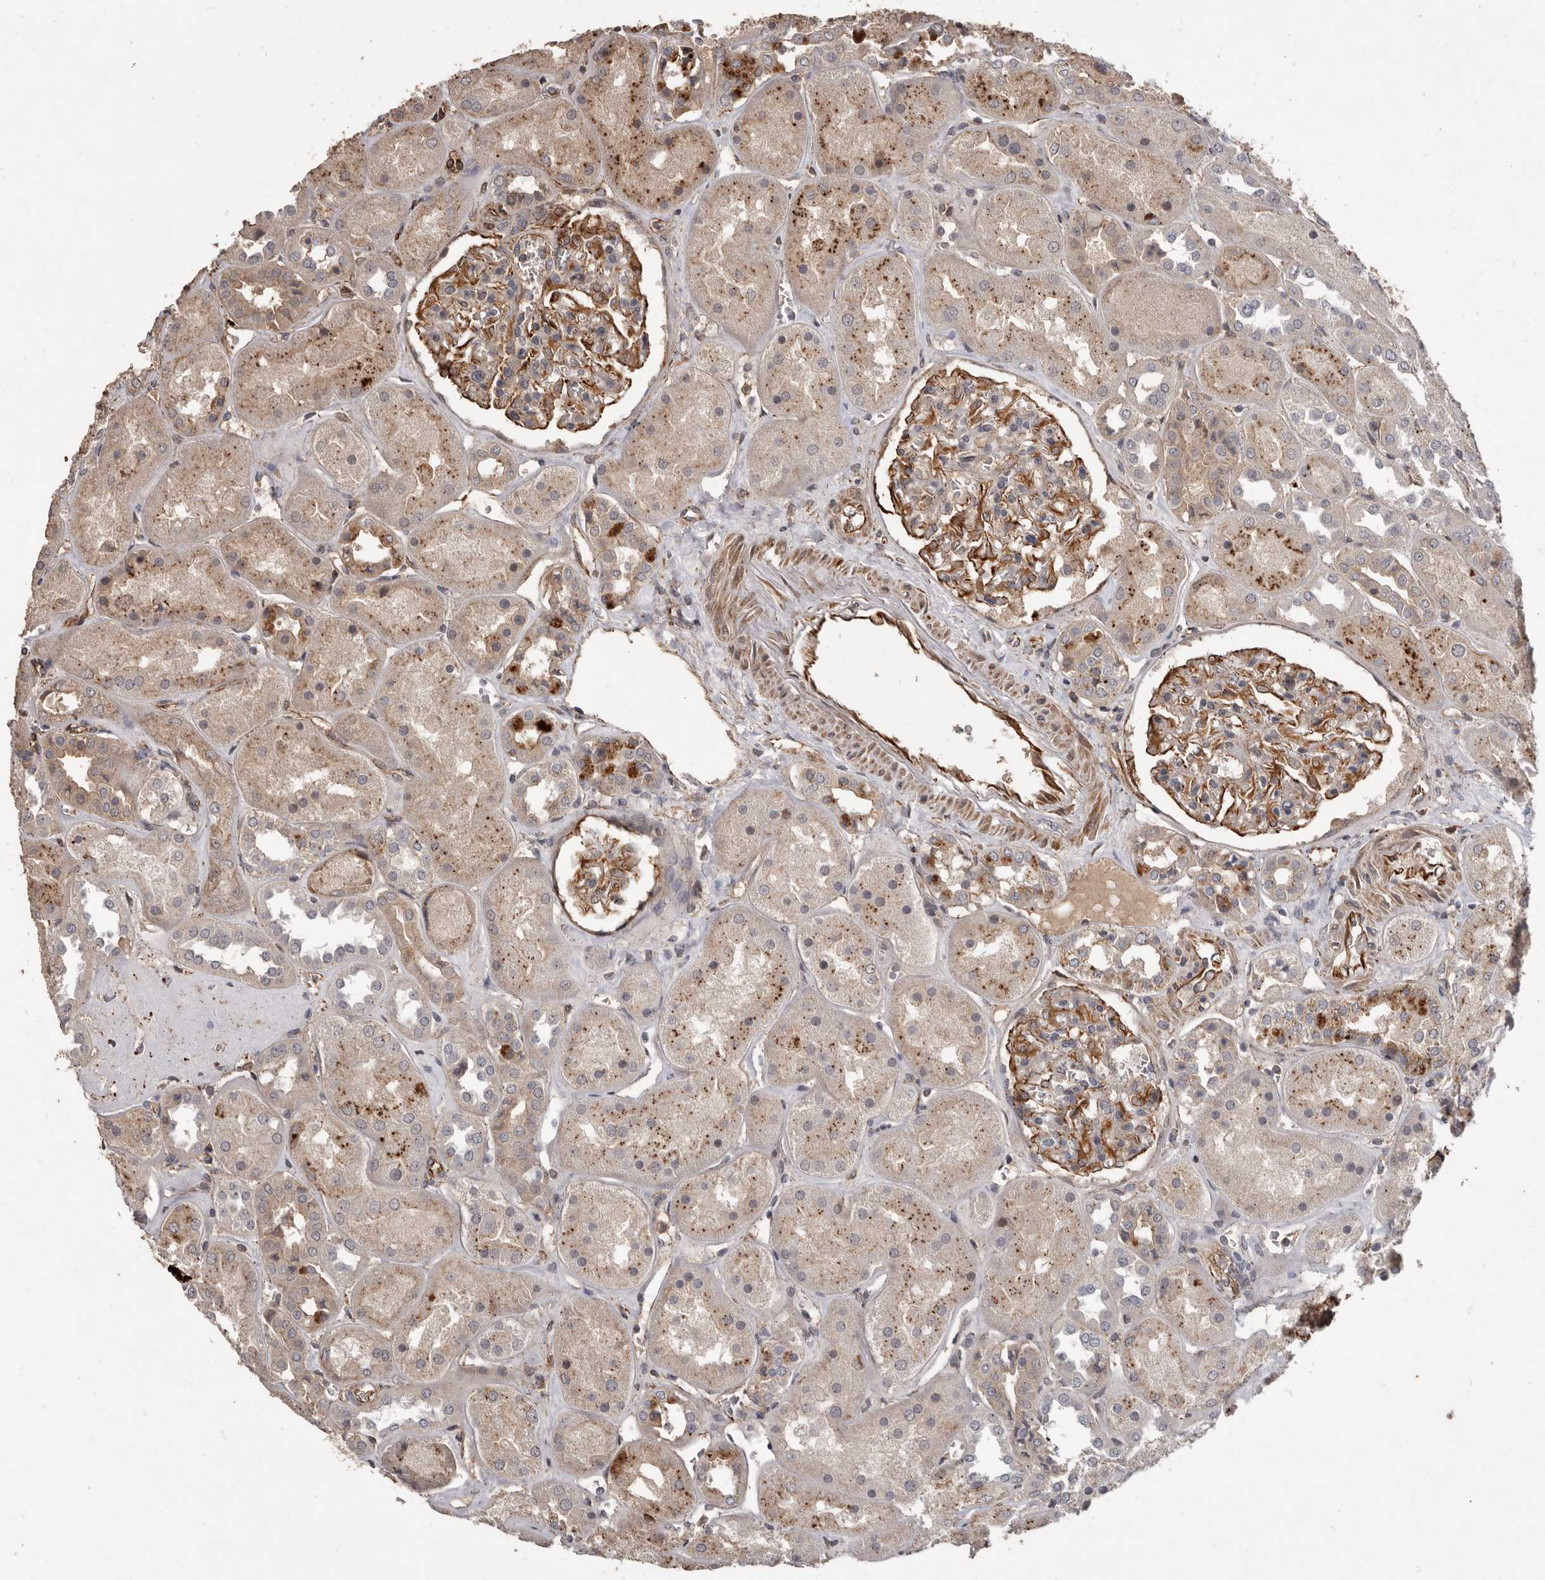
{"staining": {"intensity": "strong", "quantity": "25%-75%", "location": "cytoplasmic/membranous"}, "tissue": "kidney", "cell_type": "Cells in glomeruli", "image_type": "normal", "snomed": [{"axis": "morphology", "description": "Normal tissue, NOS"}, {"axis": "topography", "description": "Kidney"}], "caption": "Strong cytoplasmic/membranous expression for a protein is identified in about 25%-75% of cells in glomeruli of normal kidney using immunohistochemistry (IHC).", "gene": "BRAT1", "patient": {"sex": "male", "age": 70}}